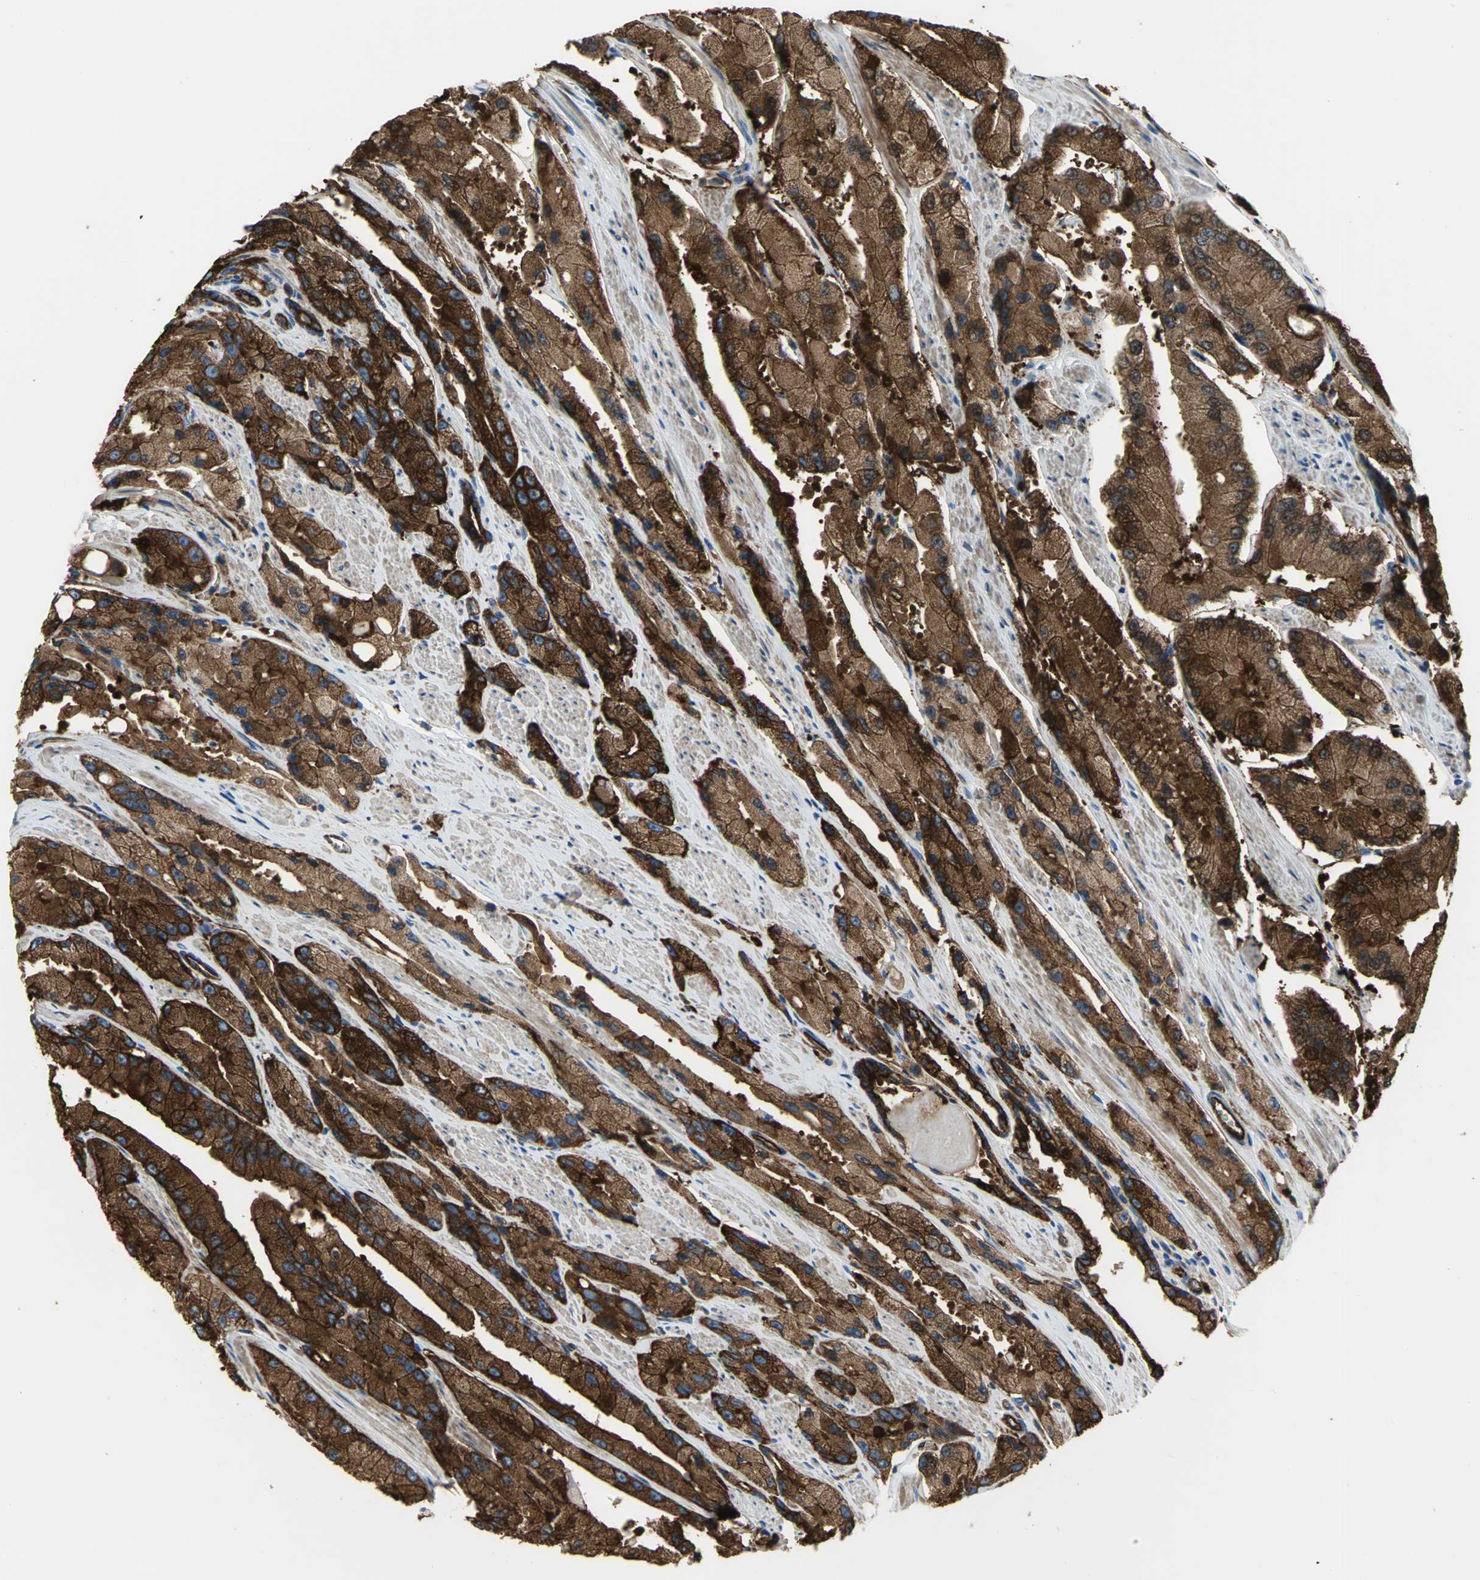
{"staining": {"intensity": "strong", "quantity": ">75%", "location": "cytoplasmic/membranous"}, "tissue": "prostate cancer", "cell_type": "Tumor cells", "image_type": "cancer", "snomed": [{"axis": "morphology", "description": "Adenocarcinoma, High grade"}, {"axis": "topography", "description": "Prostate"}], "caption": "Prostate cancer stained for a protein (brown) demonstrates strong cytoplasmic/membranous positive positivity in approximately >75% of tumor cells.", "gene": "FLNB", "patient": {"sex": "male", "age": 58}}